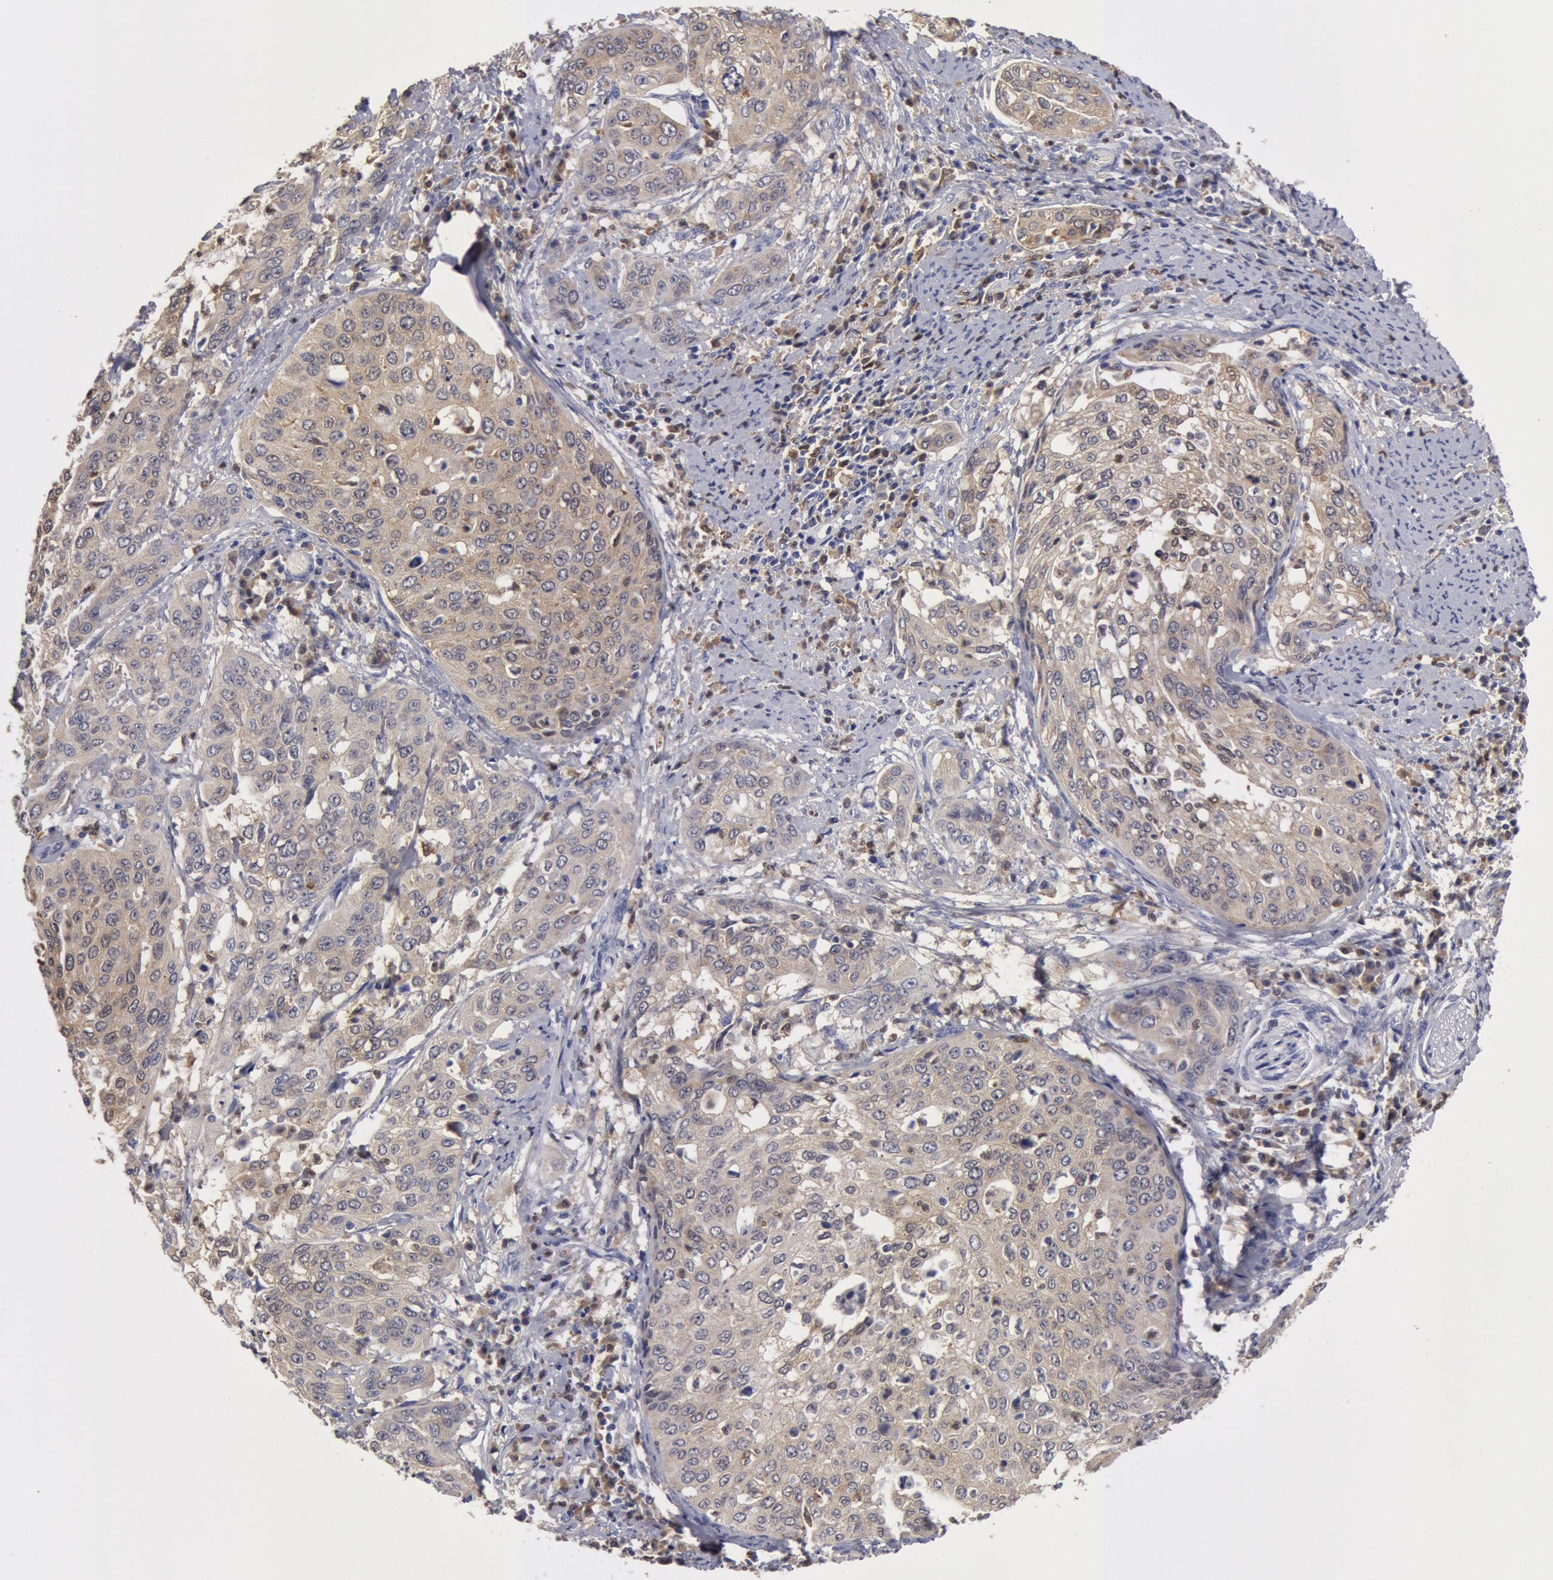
{"staining": {"intensity": "weak", "quantity": ">75%", "location": "cytoplasmic/membranous"}, "tissue": "cervical cancer", "cell_type": "Tumor cells", "image_type": "cancer", "snomed": [{"axis": "morphology", "description": "Squamous cell carcinoma, NOS"}, {"axis": "topography", "description": "Cervix"}], "caption": "Immunohistochemistry of human cervical cancer shows low levels of weak cytoplasmic/membranous expression in approximately >75% of tumor cells. (DAB (3,3'-diaminobenzidine) = brown stain, brightfield microscopy at high magnification).", "gene": "SYK", "patient": {"sex": "female", "age": 41}}